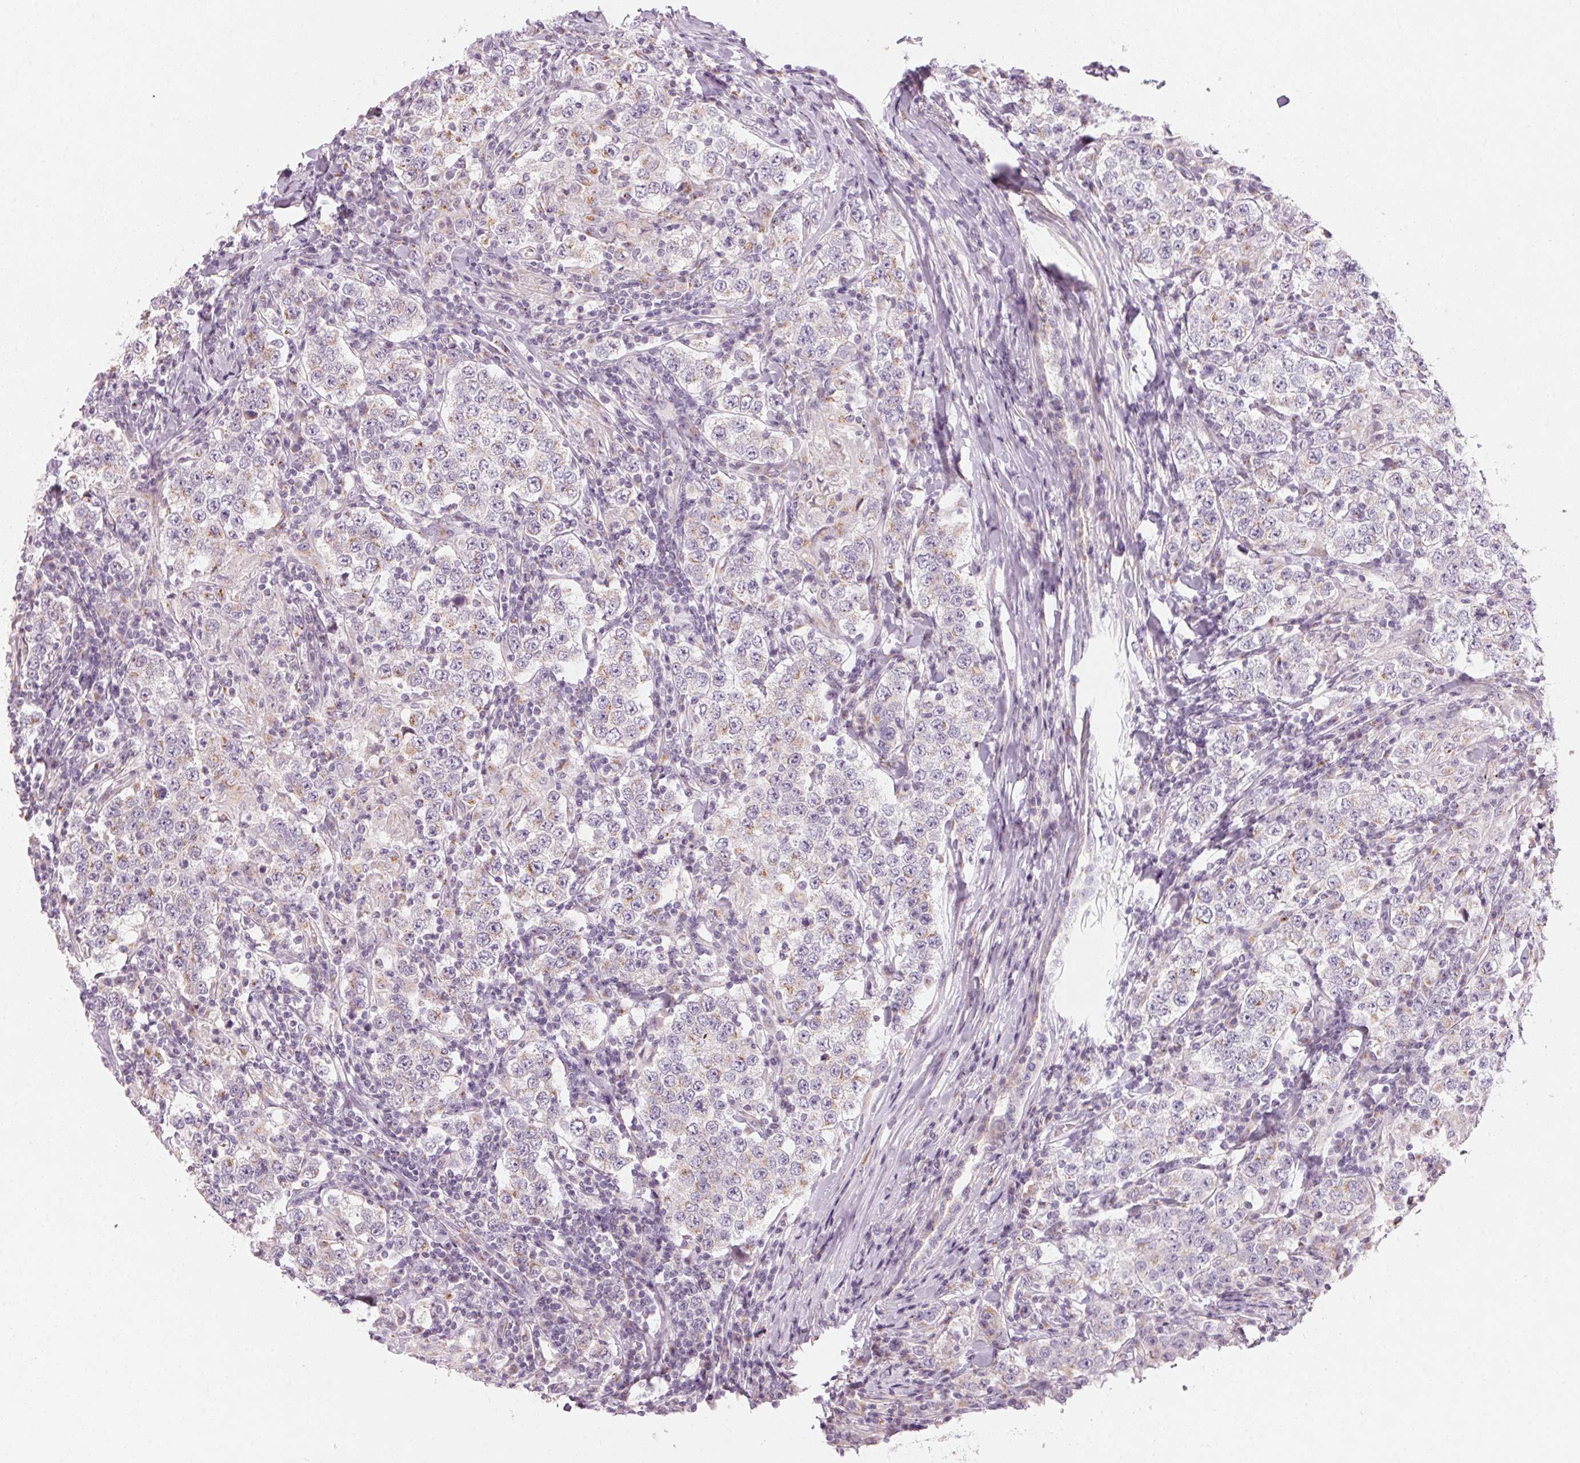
{"staining": {"intensity": "weak", "quantity": "<25%", "location": "cytoplasmic/membranous"}, "tissue": "testis cancer", "cell_type": "Tumor cells", "image_type": "cancer", "snomed": [{"axis": "morphology", "description": "Seminoma, NOS"}, {"axis": "morphology", "description": "Carcinoma, Embryonal, NOS"}, {"axis": "topography", "description": "Testis"}], "caption": "This micrograph is of testis cancer (seminoma) stained with immunohistochemistry (IHC) to label a protein in brown with the nuclei are counter-stained blue. There is no expression in tumor cells.", "gene": "DRAM2", "patient": {"sex": "male", "age": 41}}